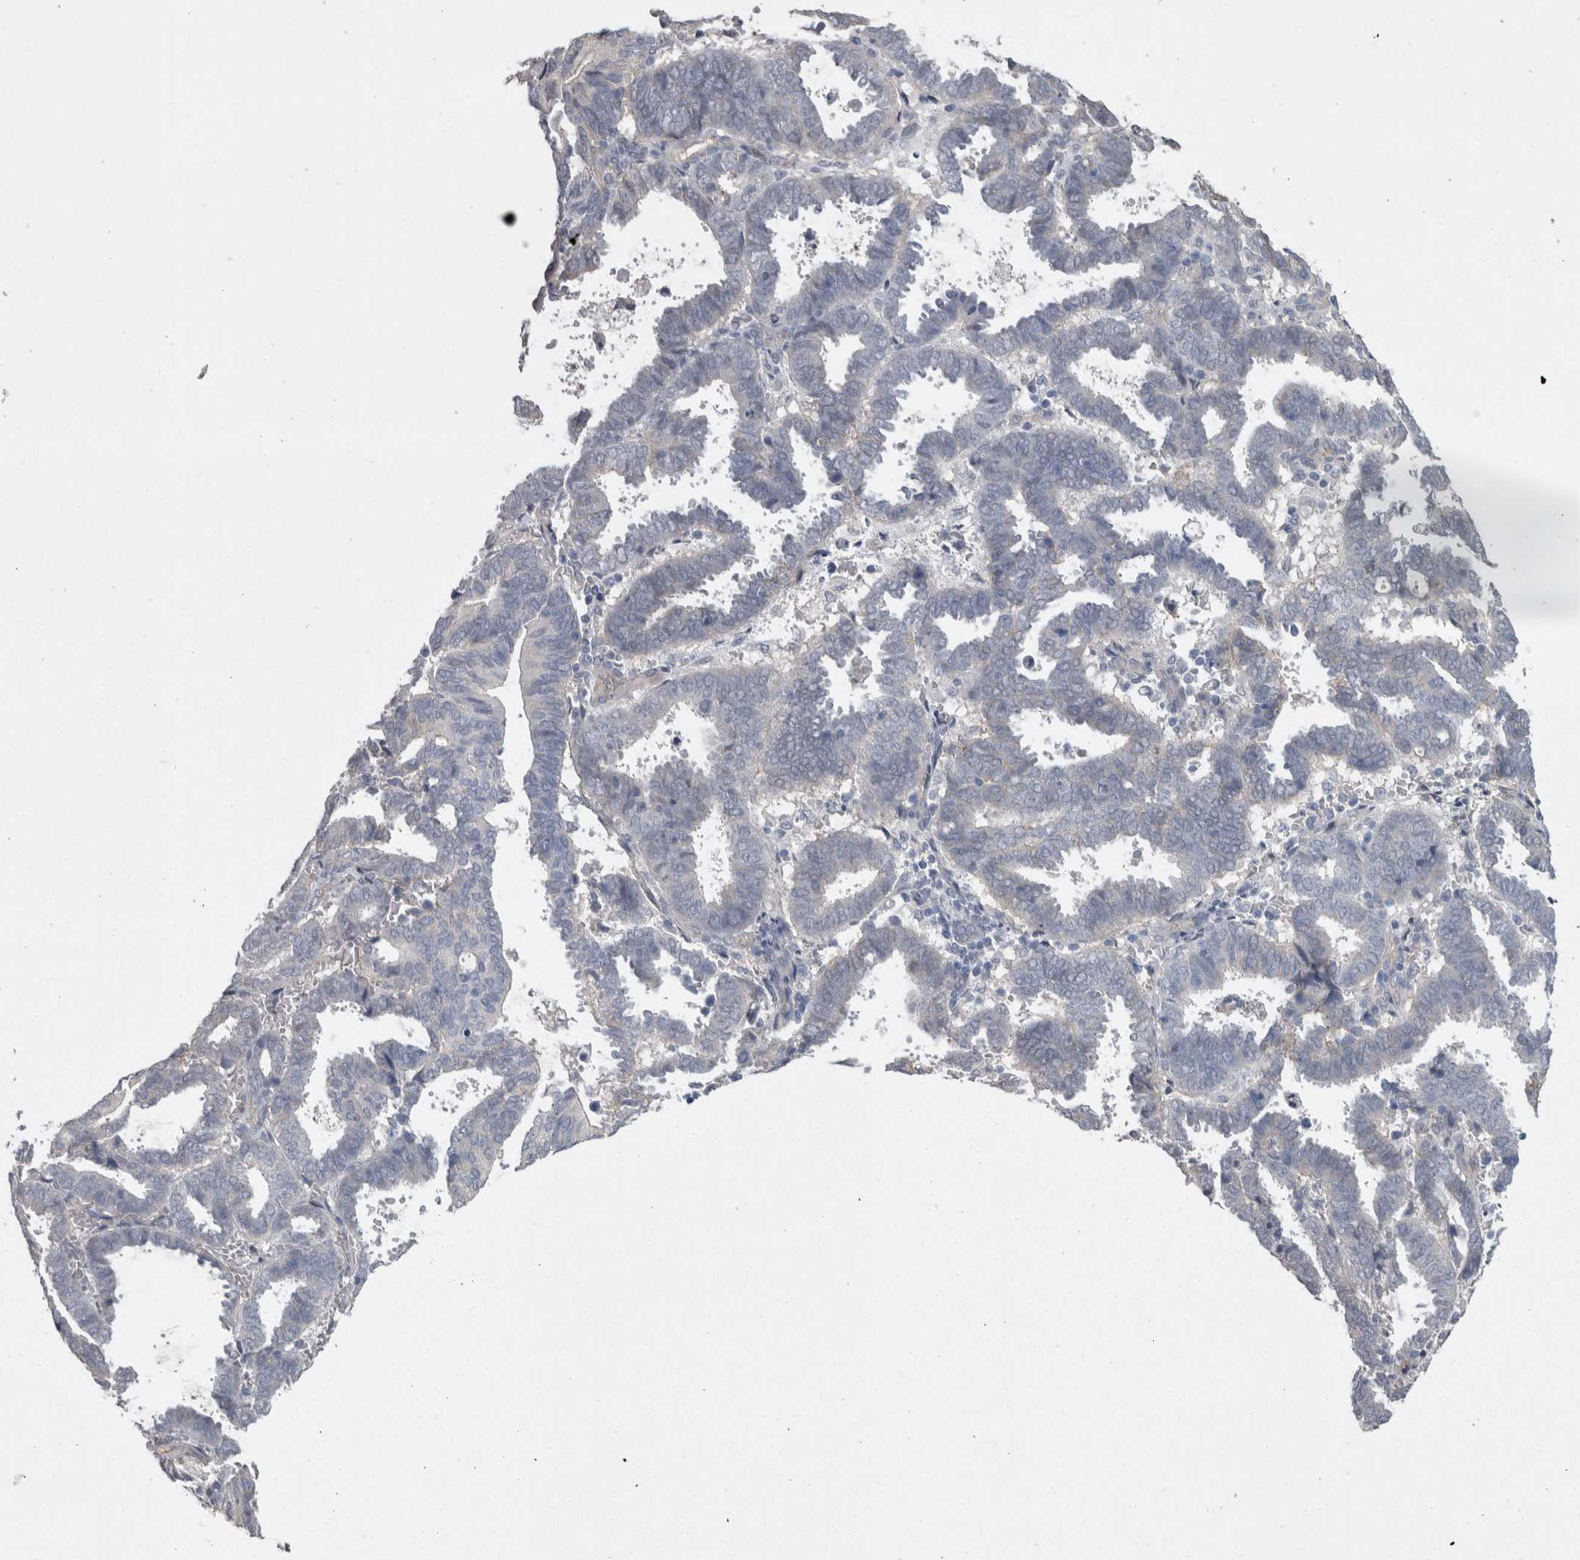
{"staining": {"intensity": "negative", "quantity": "none", "location": "none"}, "tissue": "endometrial cancer", "cell_type": "Tumor cells", "image_type": "cancer", "snomed": [{"axis": "morphology", "description": "Adenocarcinoma, NOS"}, {"axis": "topography", "description": "Uterus"}], "caption": "Adenocarcinoma (endometrial) stained for a protein using immunohistochemistry displays no positivity tumor cells.", "gene": "NECTIN2", "patient": {"sex": "female", "age": 83}}